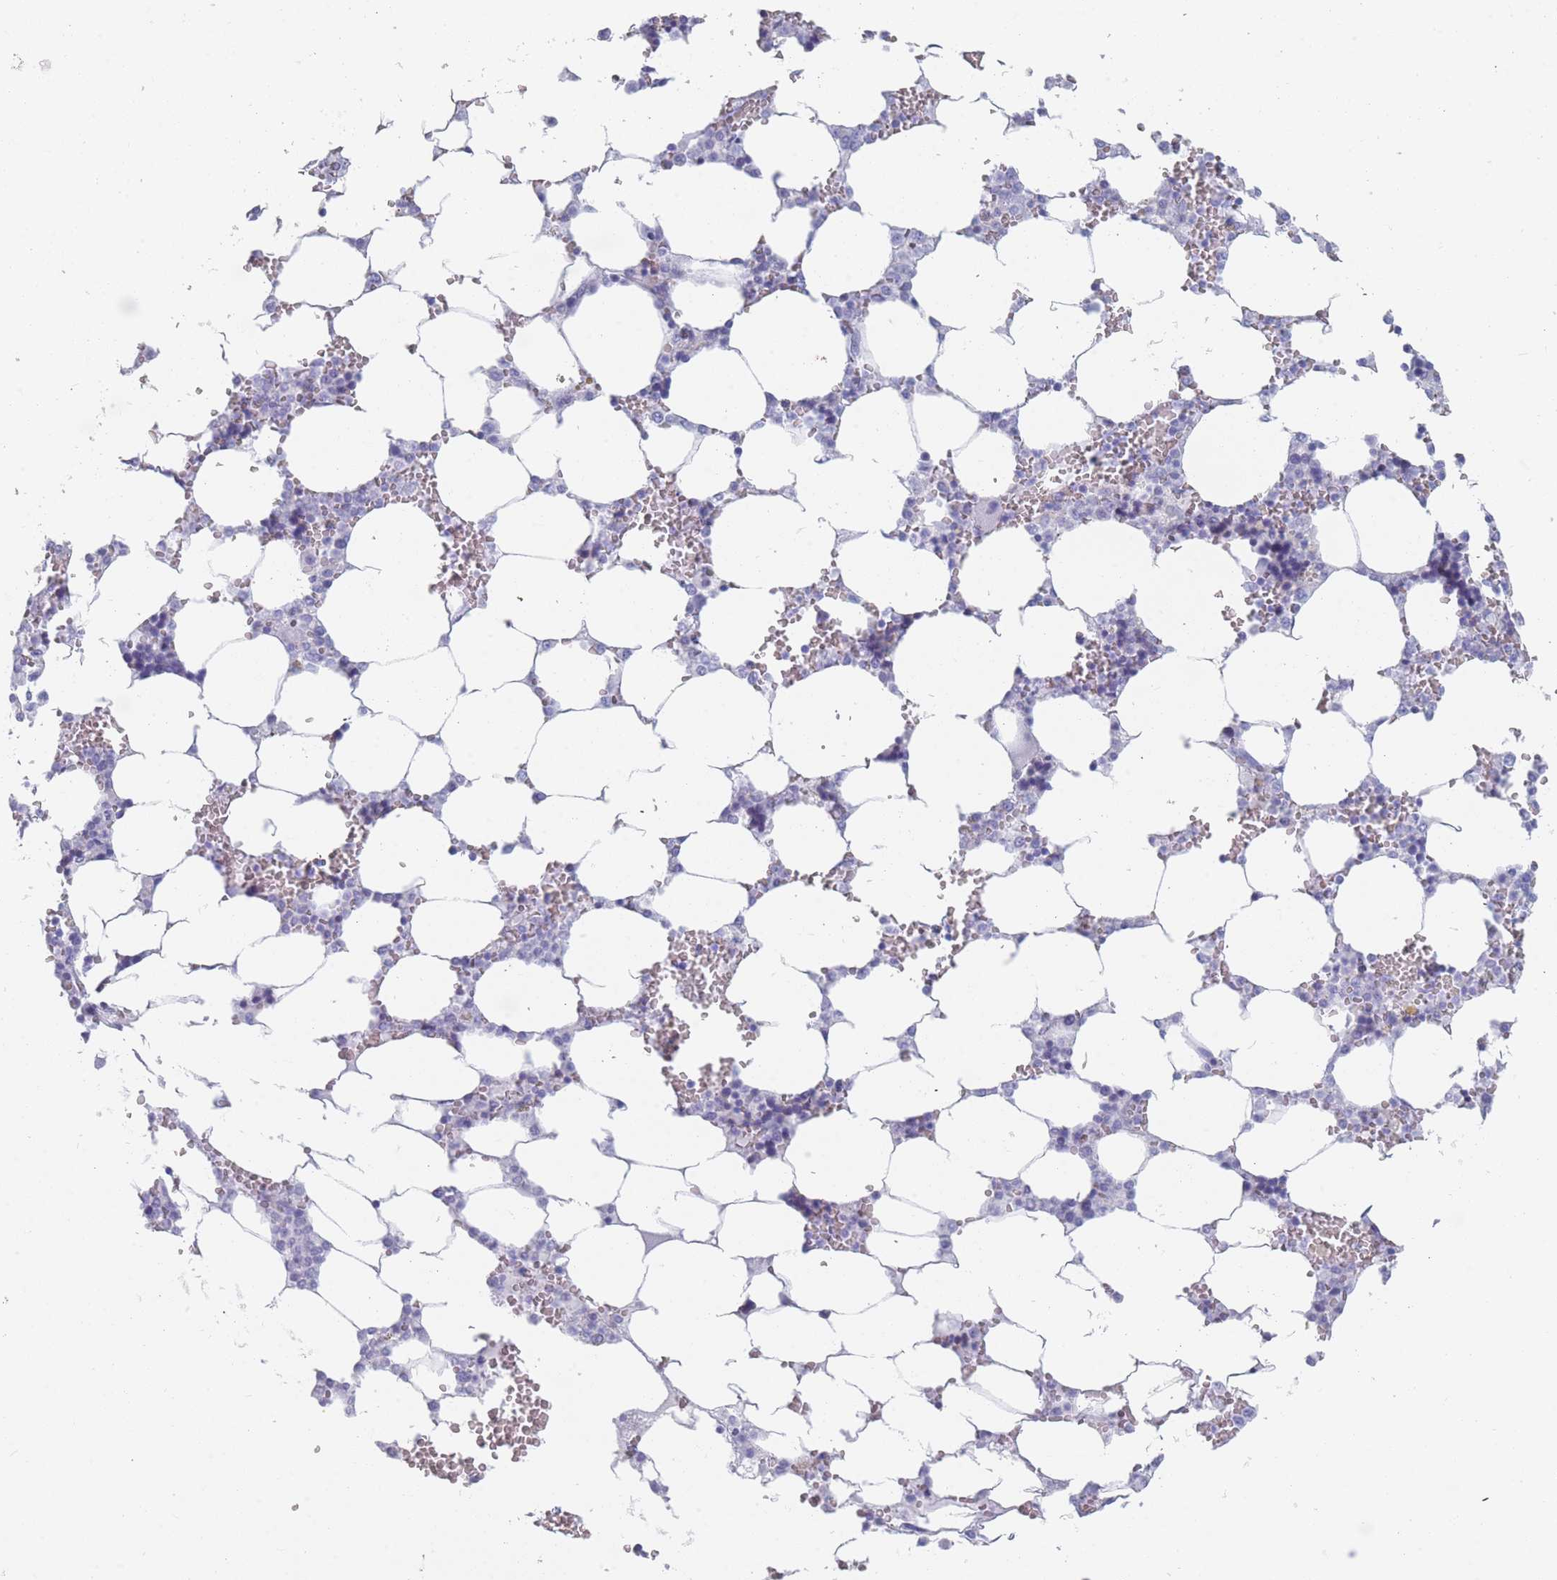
{"staining": {"intensity": "negative", "quantity": "none", "location": "none"}, "tissue": "bone marrow", "cell_type": "Hematopoietic cells", "image_type": "normal", "snomed": [{"axis": "morphology", "description": "Normal tissue, NOS"}, {"axis": "topography", "description": "Bone marrow"}], "caption": "This is an immunohistochemistry photomicrograph of normal bone marrow. There is no staining in hematopoietic cells.", "gene": "OR5D16", "patient": {"sex": "male", "age": 64}}